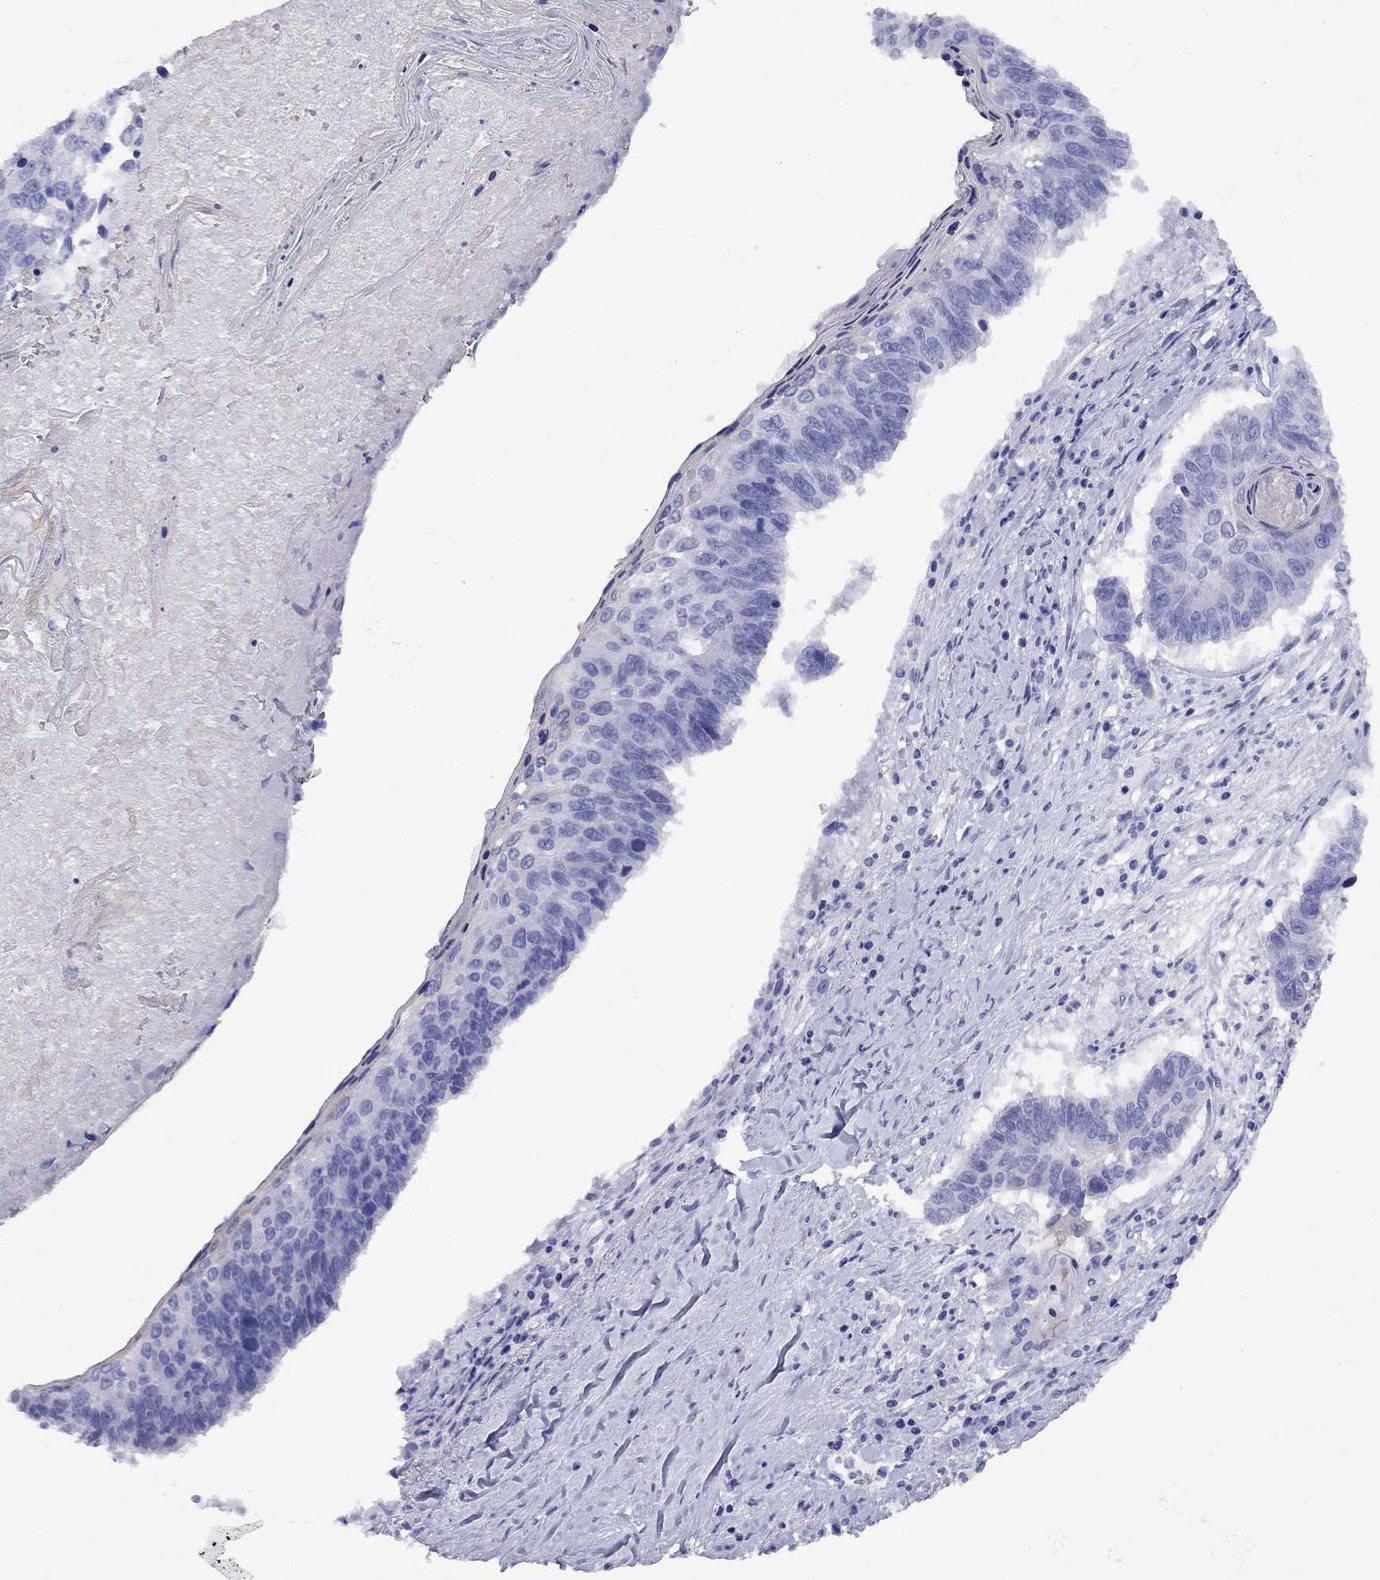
{"staining": {"intensity": "negative", "quantity": "none", "location": "none"}, "tissue": "lung cancer", "cell_type": "Tumor cells", "image_type": "cancer", "snomed": [{"axis": "morphology", "description": "Squamous cell carcinoma, NOS"}, {"axis": "topography", "description": "Lung"}], "caption": "Tumor cells show no significant protein expression in lung squamous cell carcinoma.", "gene": "CMYA5", "patient": {"sex": "male", "age": 73}}